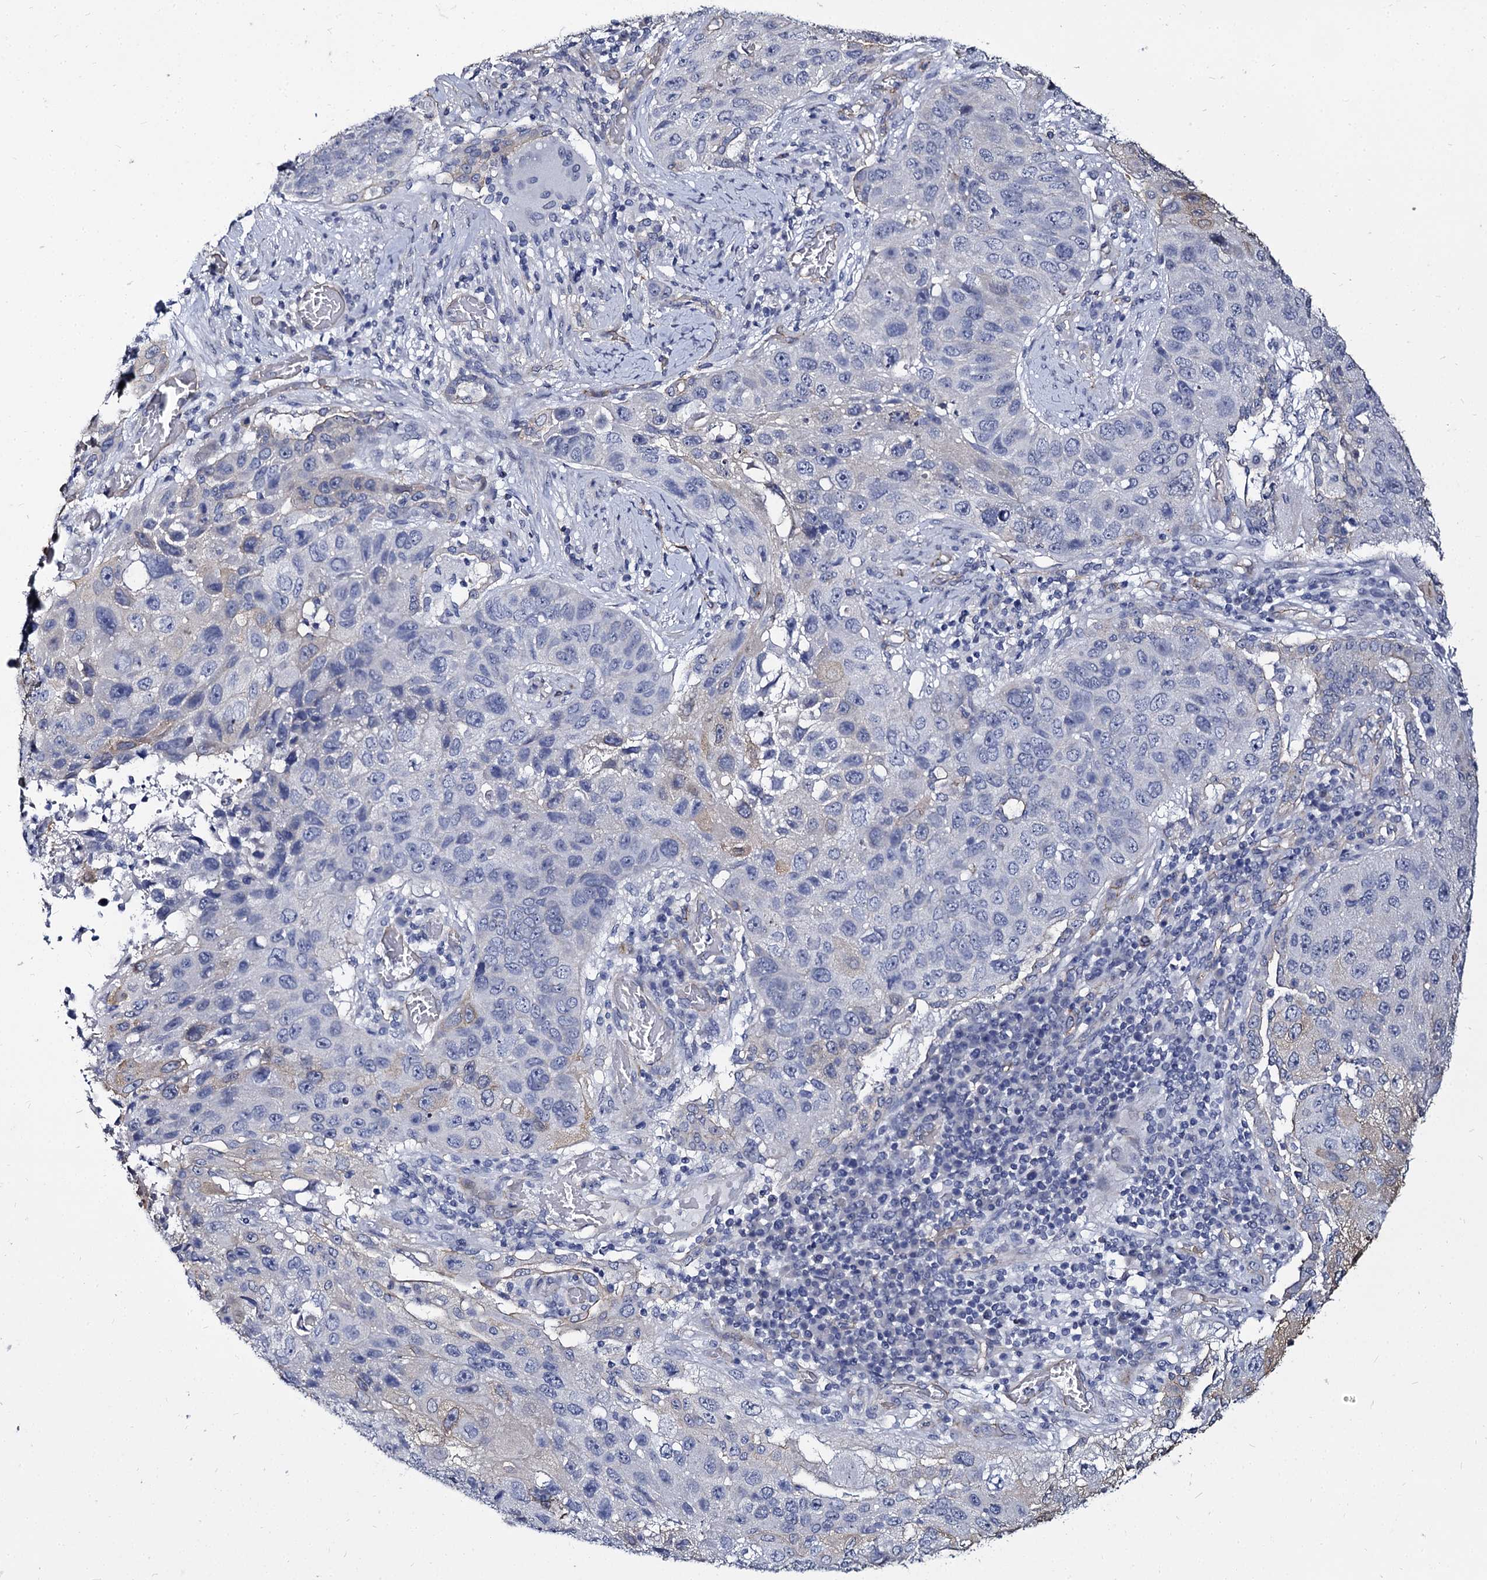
{"staining": {"intensity": "negative", "quantity": "none", "location": "none"}, "tissue": "lung cancer", "cell_type": "Tumor cells", "image_type": "cancer", "snomed": [{"axis": "morphology", "description": "Squamous cell carcinoma, NOS"}, {"axis": "topography", "description": "Lung"}], "caption": "Immunohistochemical staining of lung cancer displays no significant staining in tumor cells.", "gene": "CBFB", "patient": {"sex": "male", "age": 61}}